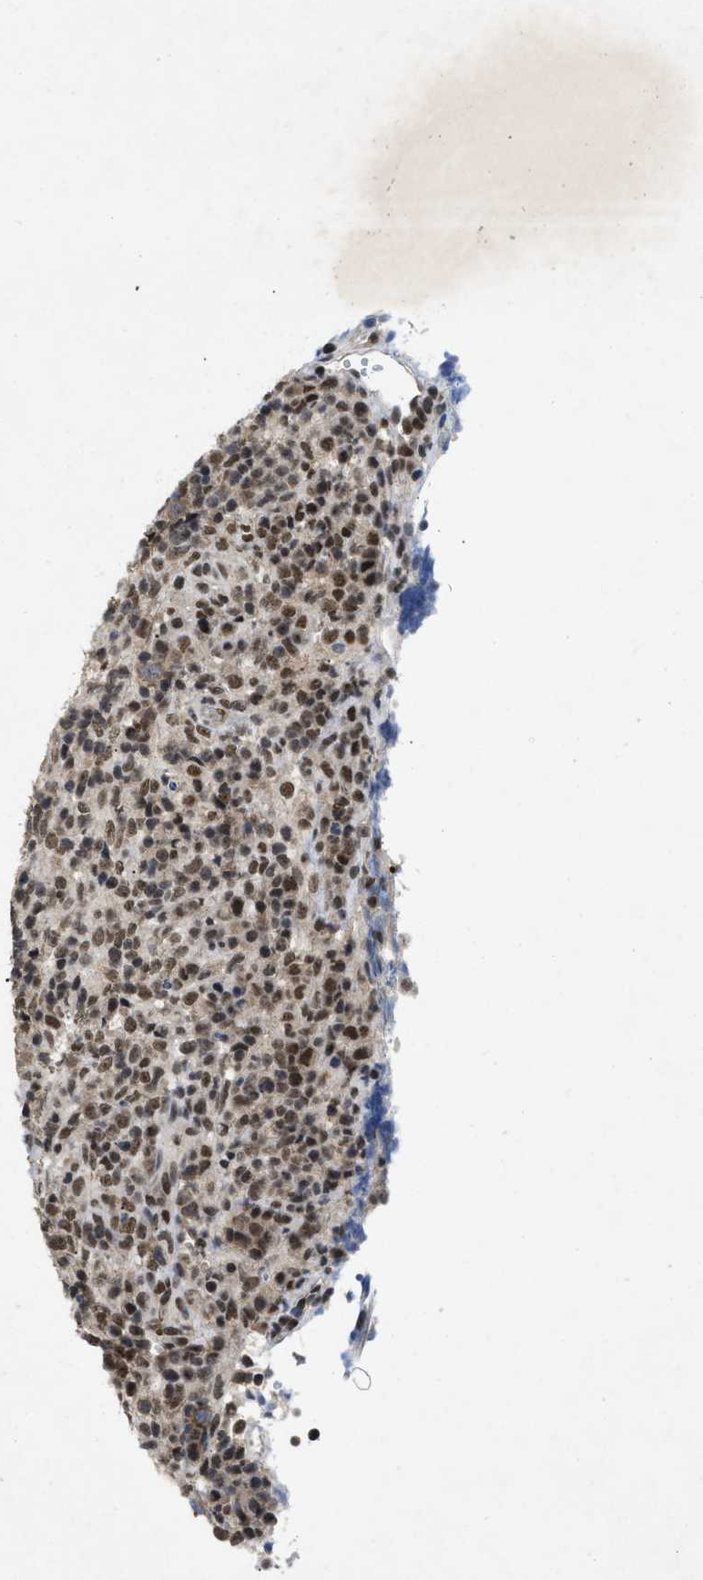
{"staining": {"intensity": "moderate", "quantity": ">75%", "location": "nuclear"}, "tissue": "lymphoma", "cell_type": "Tumor cells", "image_type": "cancer", "snomed": [{"axis": "morphology", "description": "Malignant lymphoma, non-Hodgkin's type, High grade"}, {"axis": "topography", "description": "Lymph node"}], "caption": "Lymphoma tissue demonstrates moderate nuclear staining in approximately >75% of tumor cells Immunohistochemistry (ihc) stains the protein in brown and the nuclei are stained blue.", "gene": "ZNF346", "patient": {"sex": "female", "age": 76}}